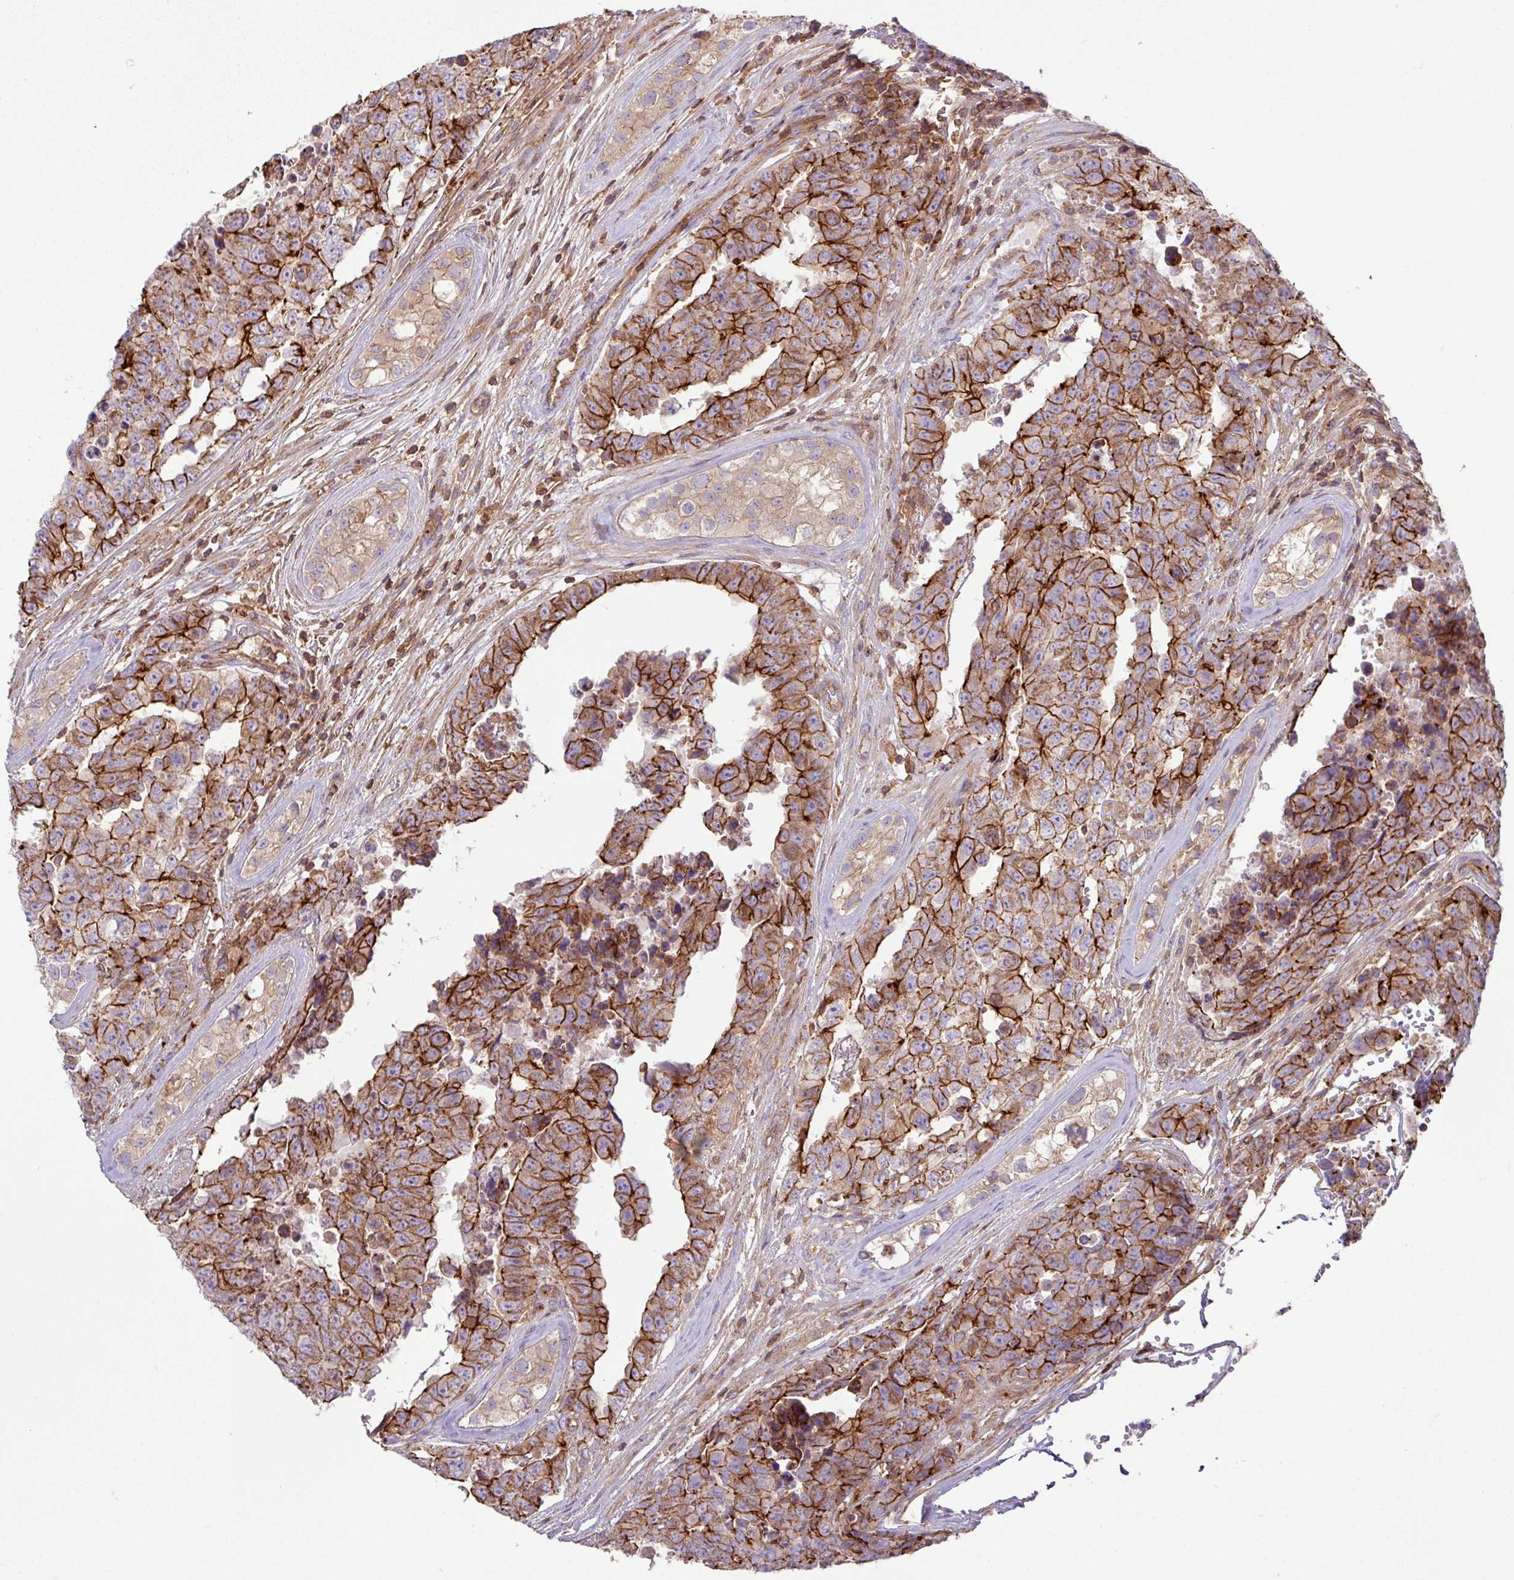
{"staining": {"intensity": "strong", "quantity": ">75%", "location": "cytoplasmic/membranous"}, "tissue": "testis cancer", "cell_type": "Tumor cells", "image_type": "cancer", "snomed": [{"axis": "morphology", "description": "Normal tissue, NOS"}, {"axis": "morphology", "description": "Carcinoma, Embryonal, NOS"}, {"axis": "topography", "description": "Testis"}, {"axis": "topography", "description": "Epididymis"}], "caption": "Protein expression analysis of human embryonal carcinoma (testis) reveals strong cytoplasmic/membranous staining in approximately >75% of tumor cells.", "gene": "RIC1", "patient": {"sex": "male", "age": 25}}